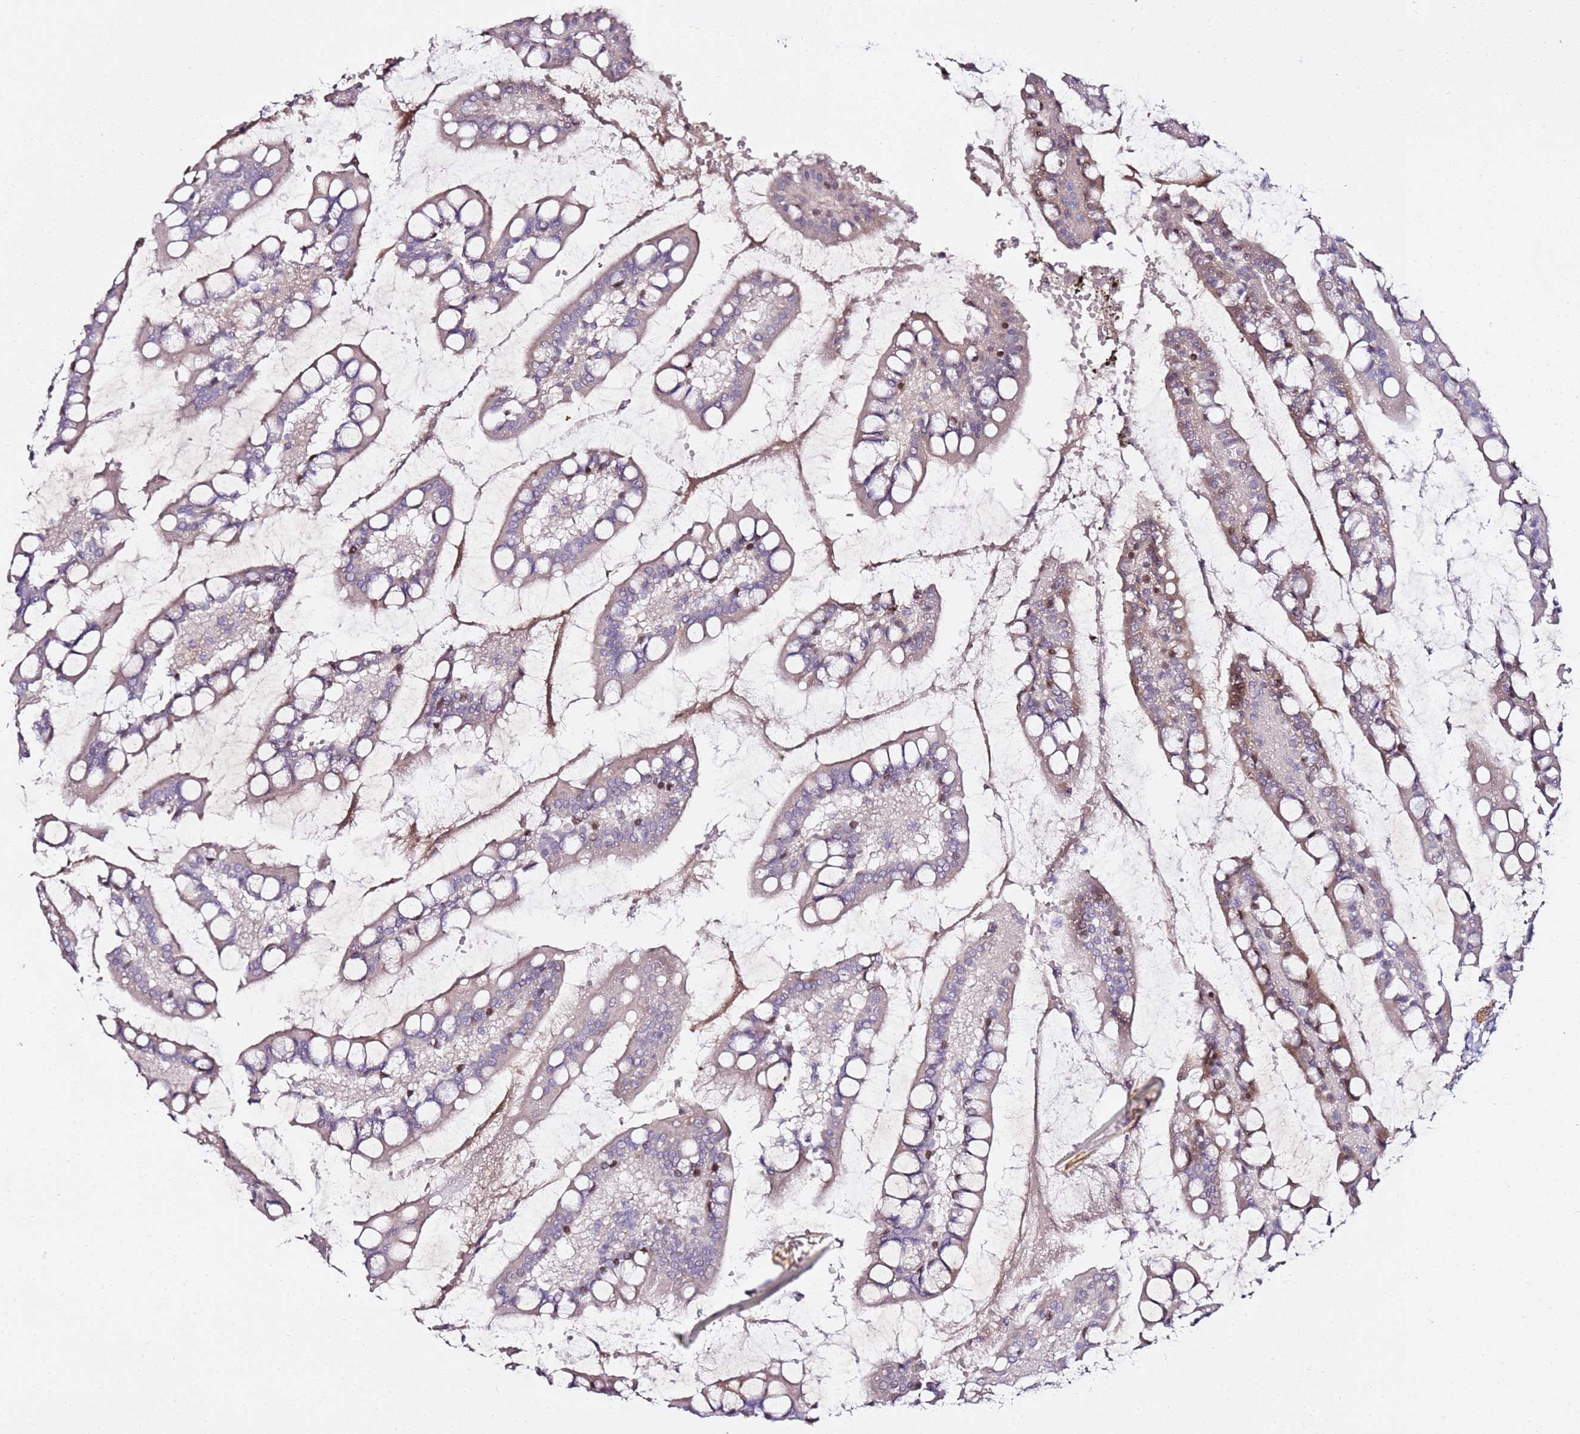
{"staining": {"intensity": "weak", "quantity": "25%-75%", "location": "cytoplasmic/membranous"}, "tissue": "small intestine", "cell_type": "Glandular cells", "image_type": "normal", "snomed": [{"axis": "morphology", "description": "Normal tissue, NOS"}, {"axis": "topography", "description": "Small intestine"}], "caption": "Small intestine stained with DAB (3,3'-diaminobenzidine) immunohistochemistry (IHC) shows low levels of weak cytoplasmic/membranous positivity in approximately 25%-75% of glandular cells.", "gene": "EPS8L1", "patient": {"sex": "male", "age": 52}}